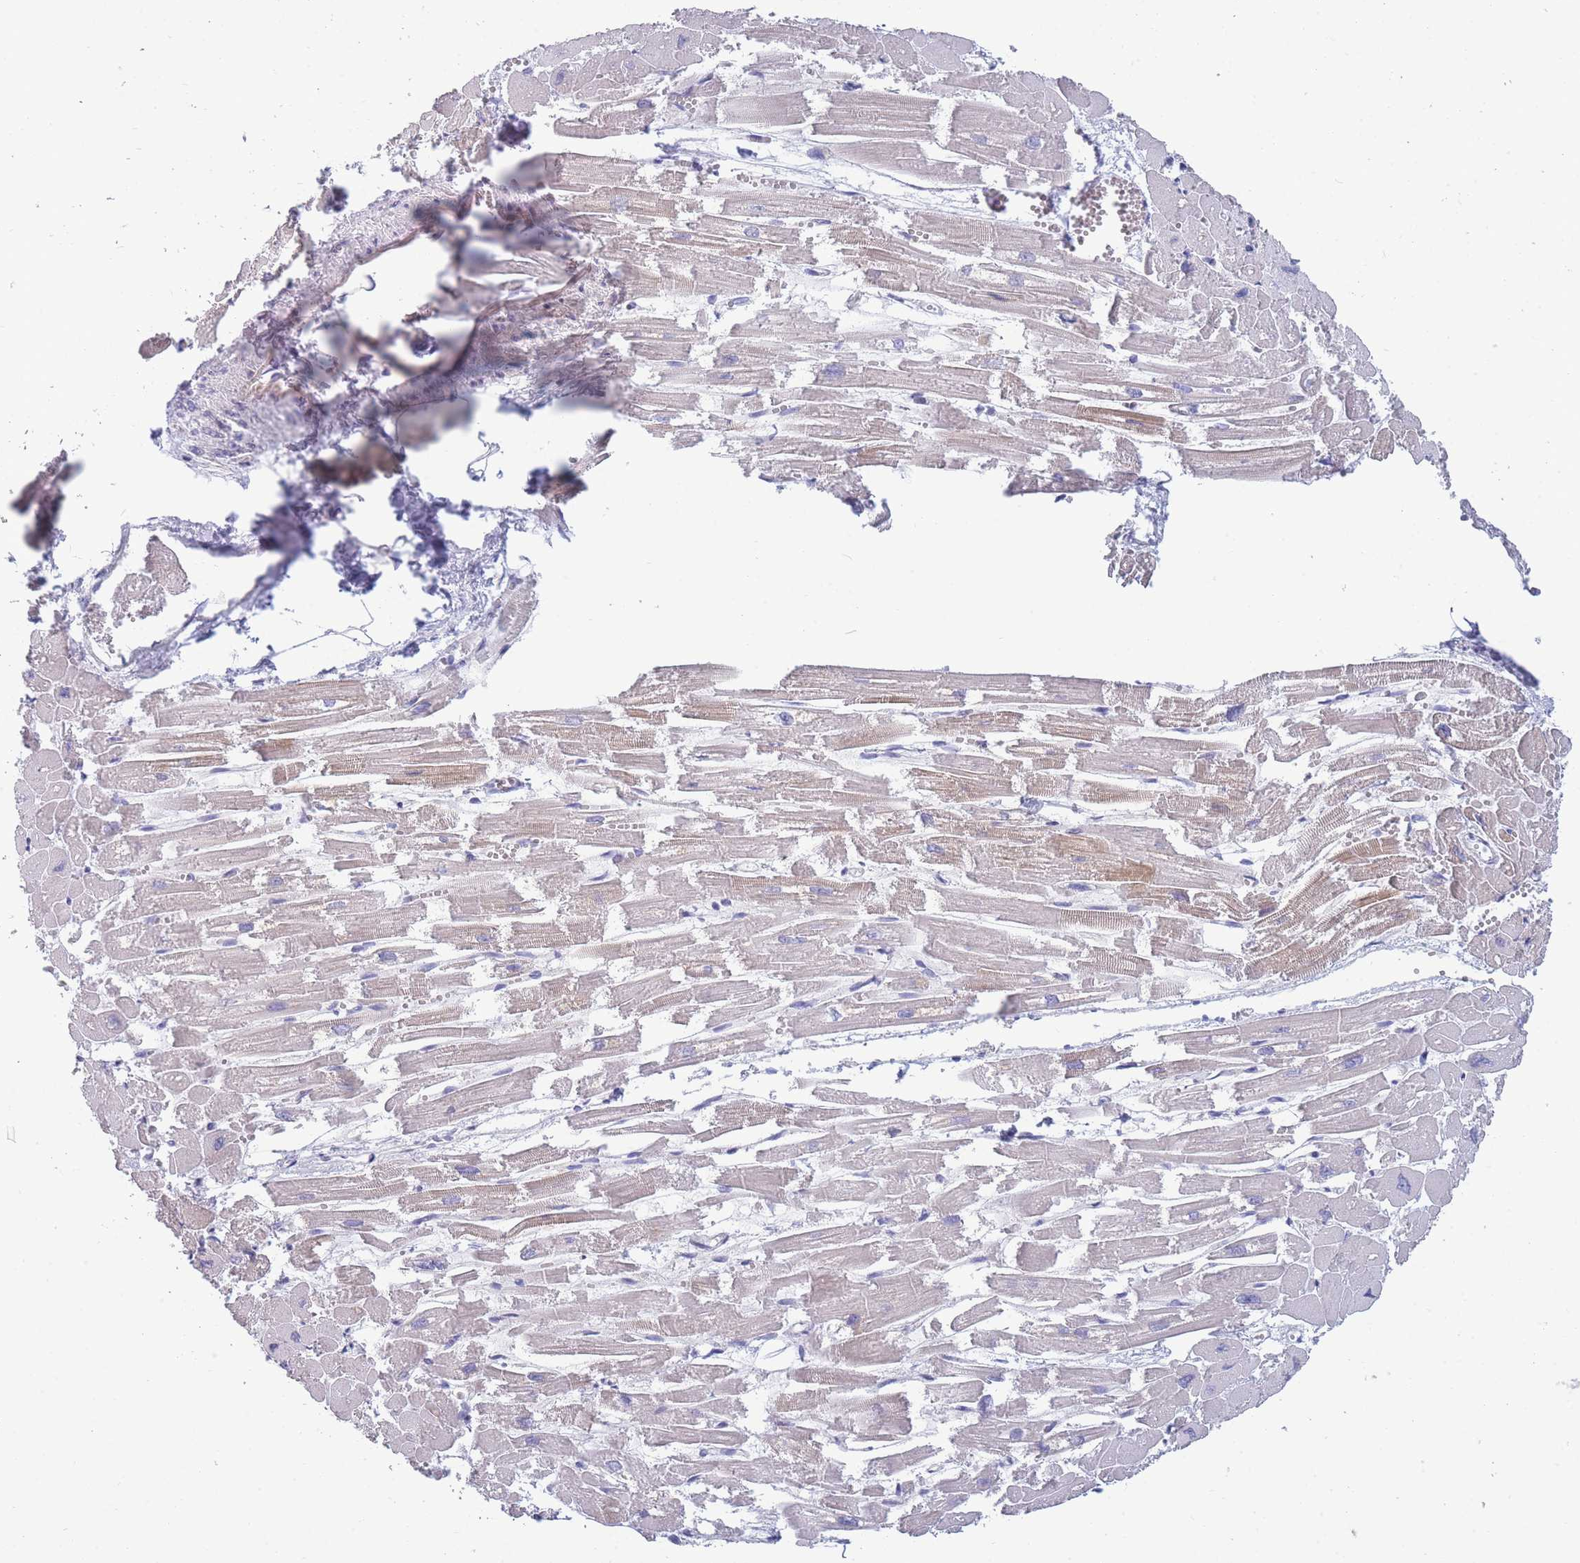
{"staining": {"intensity": "strong", "quantity": "25%-75%", "location": "cytoplasmic/membranous"}, "tissue": "heart muscle", "cell_type": "Cardiomyocytes", "image_type": "normal", "snomed": [{"axis": "morphology", "description": "Normal tissue, NOS"}, {"axis": "topography", "description": "Heart"}], "caption": "Brown immunohistochemical staining in normal heart muscle shows strong cytoplasmic/membranous positivity in approximately 25%-75% of cardiomyocytes.", "gene": "NDUFAF6", "patient": {"sex": "male", "age": 54}}